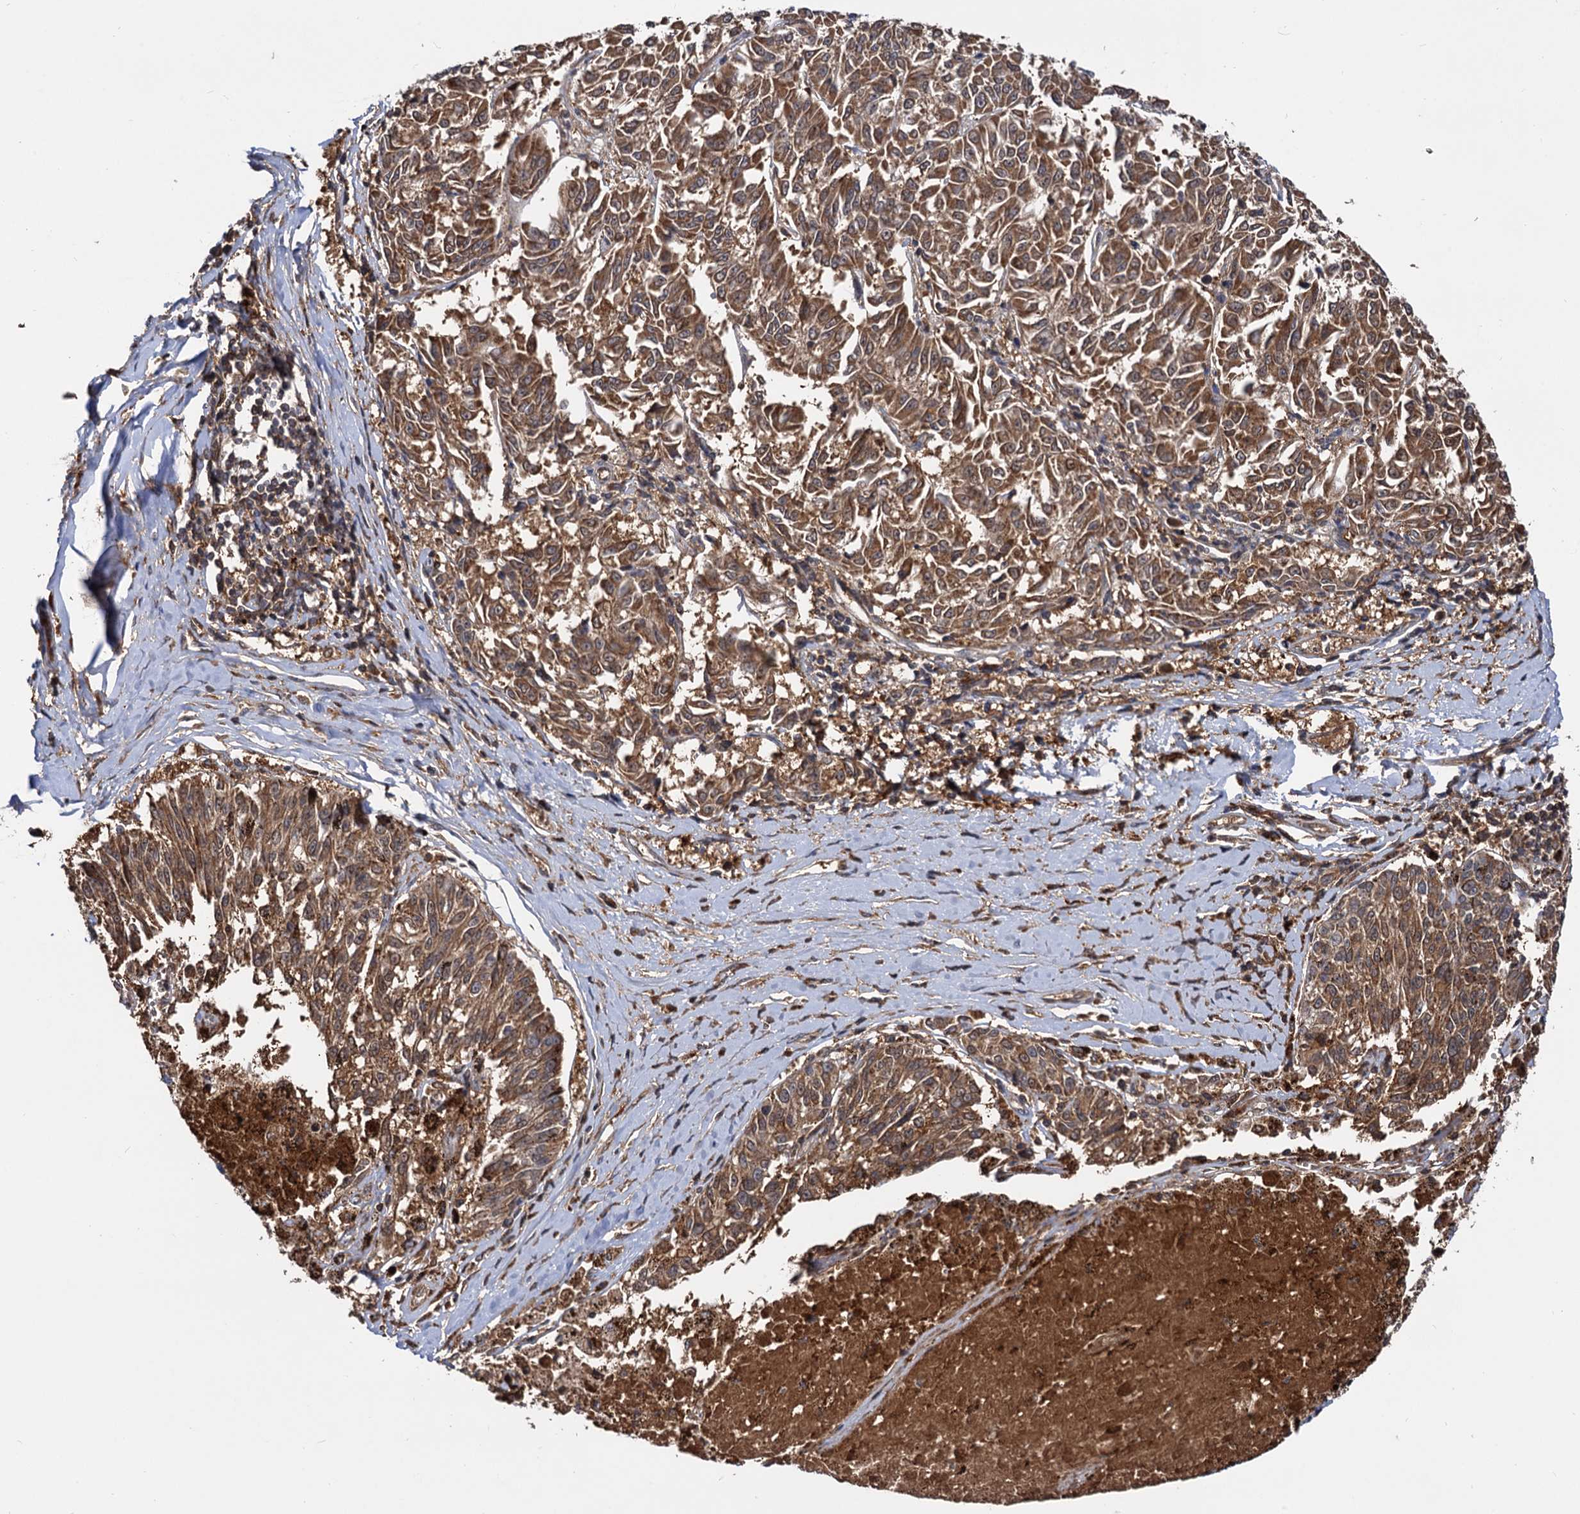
{"staining": {"intensity": "moderate", "quantity": ">75%", "location": "cytoplasmic/membranous"}, "tissue": "melanoma", "cell_type": "Tumor cells", "image_type": "cancer", "snomed": [{"axis": "morphology", "description": "Malignant melanoma, NOS"}, {"axis": "topography", "description": "Skin"}], "caption": "High-power microscopy captured an immunohistochemistry (IHC) photomicrograph of malignant melanoma, revealing moderate cytoplasmic/membranous positivity in approximately >75% of tumor cells. The protein is shown in brown color, while the nuclei are stained blue.", "gene": "SELENOP", "patient": {"sex": "female", "age": 72}}